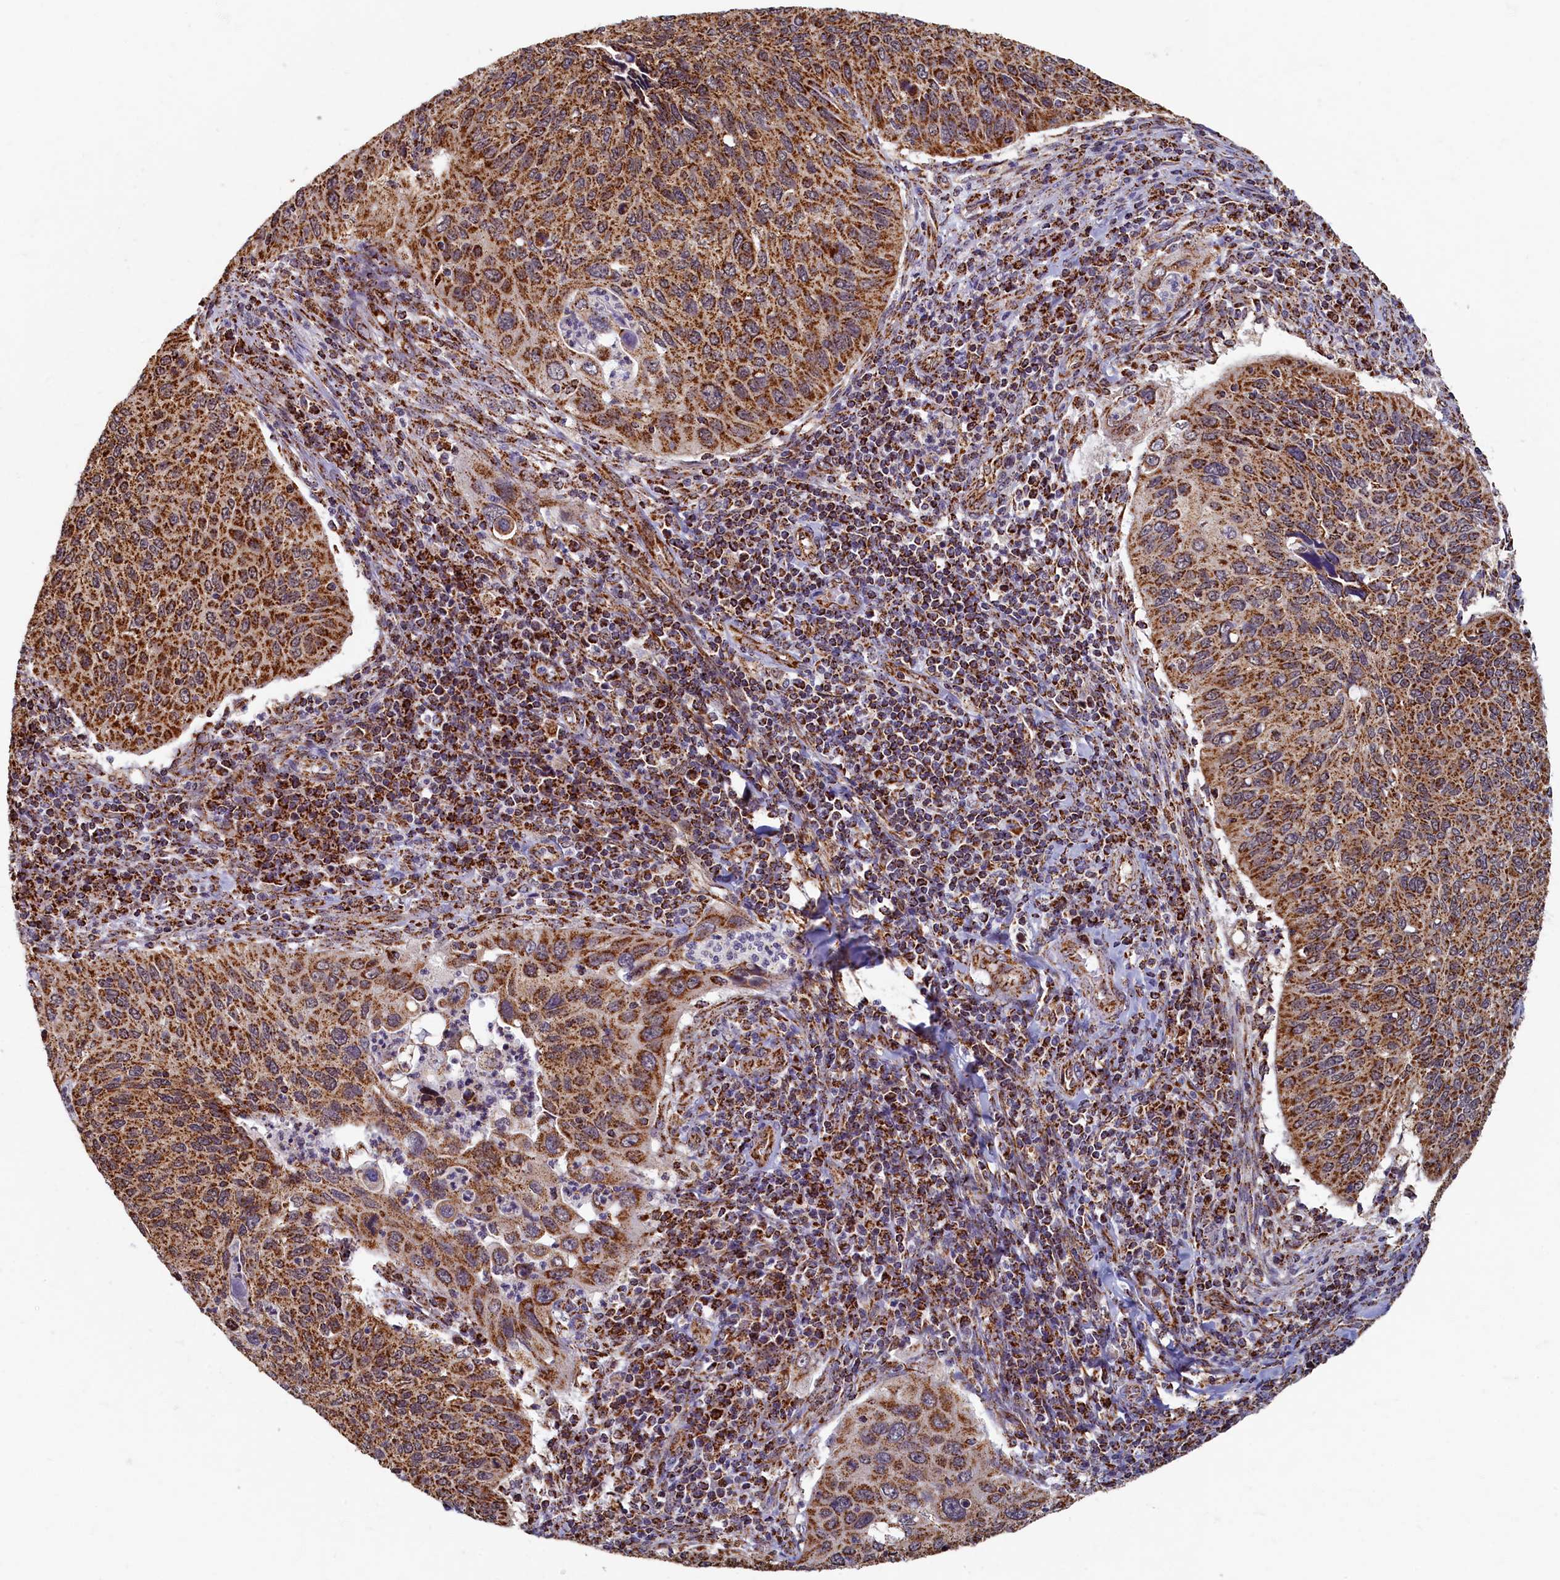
{"staining": {"intensity": "strong", "quantity": ">75%", "location": "cytoplasmic/membranous"}, "tissue": "cervical cancer", "cell_type": "Tumor cells", "image_type": "cancer", "snomed": [{"axis": "morphology", "description": "Squamous cell carcinoma, NOS"}, {"axis": "topography", "description": "Cervix"}], "caption": "Immunohistochemical staining of squamous cell carcinoma (cervical) shows high levels of strong cytoplasmic/membranous staining in approximately >75% of tumor cells. Nuclei are stained in blue.", "gene": "SPR", "patient": {"sex": "female", "age": 38}}